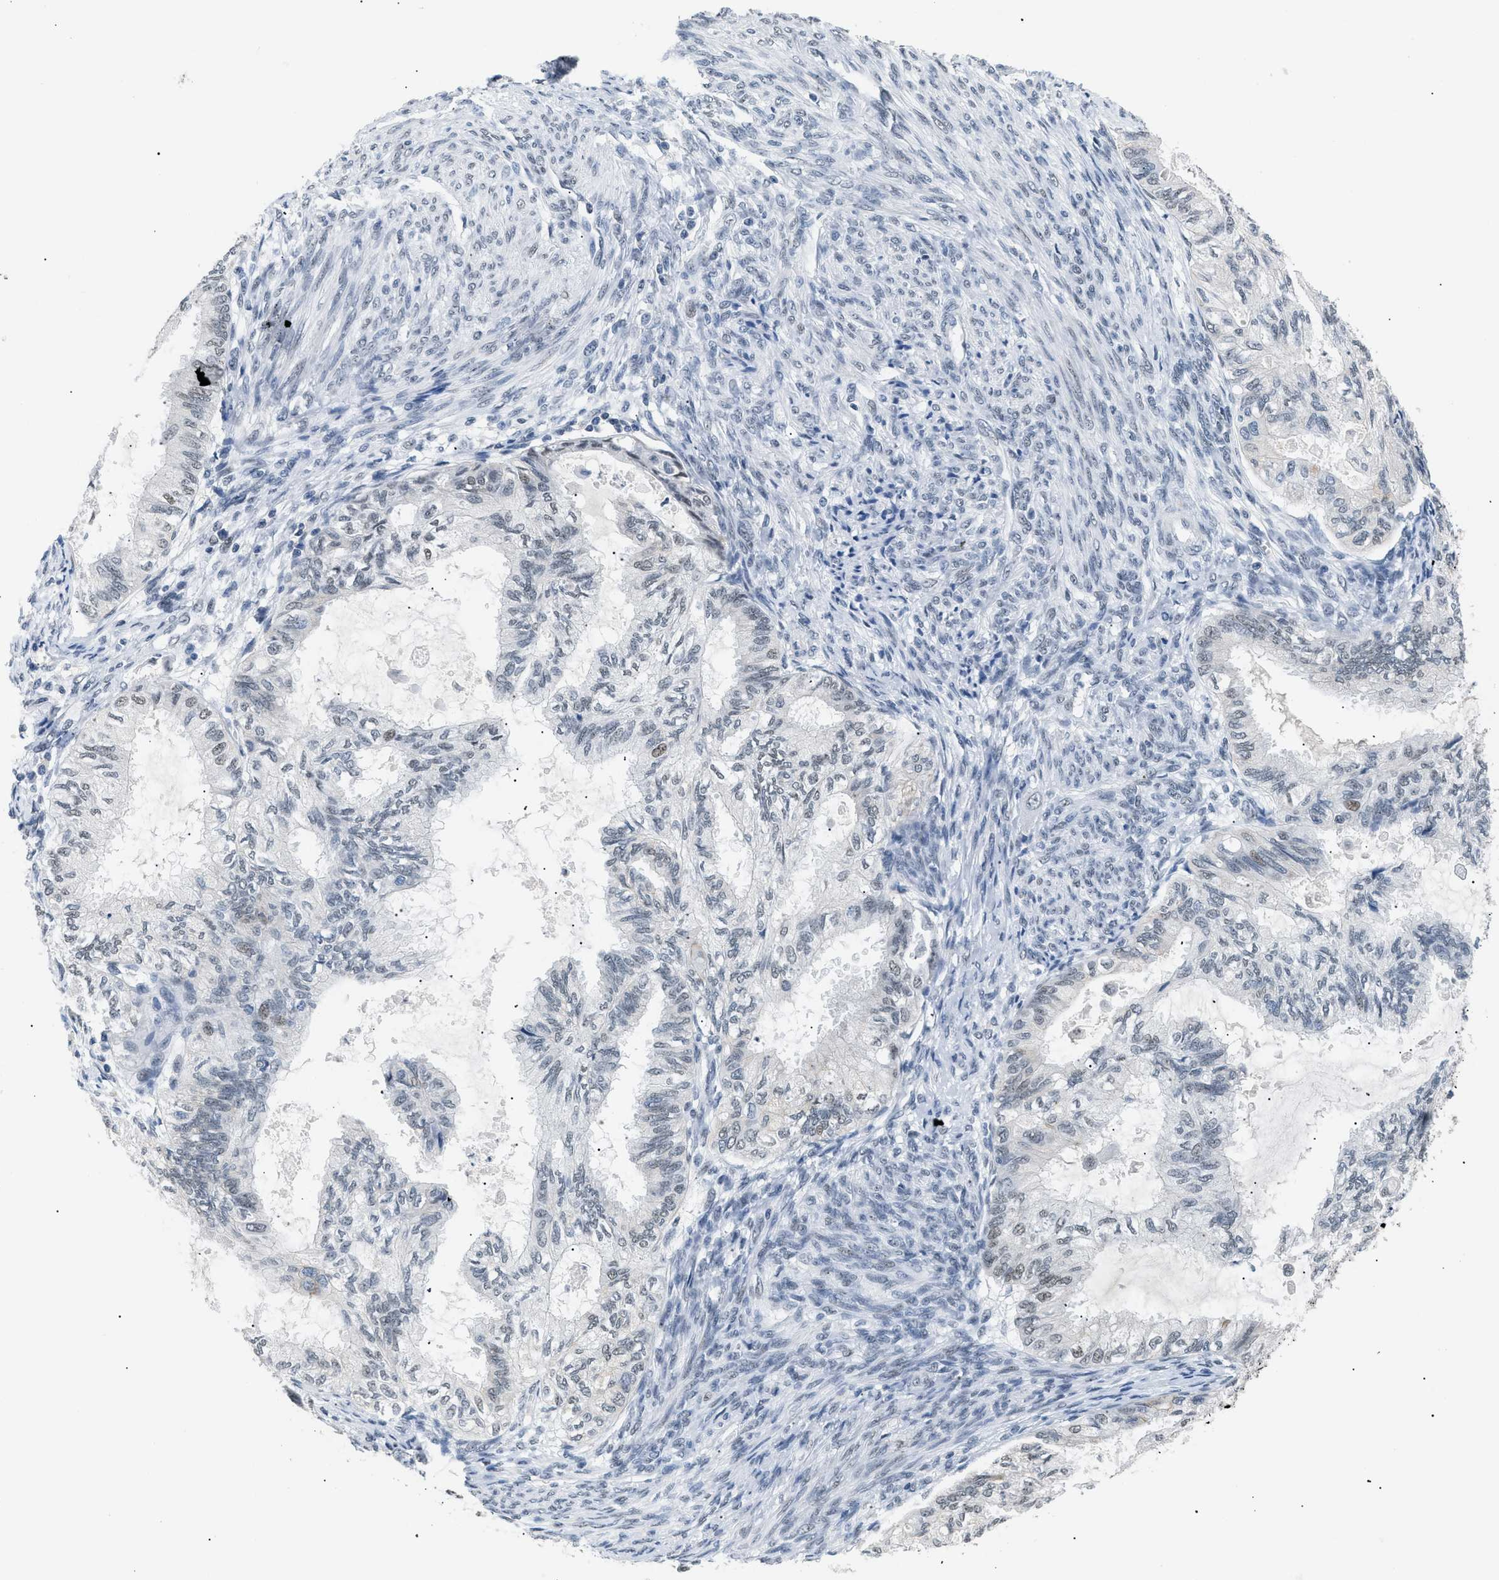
{"staining": {"intensity": "weak", "quantity": "<25%", "location": "nuclear"}, "tissue": "cervical cancer", "cell_type": "Tumor cells", "image_type": "cancer", "snomed": [{"axis": "morphology", "description": "Normal tissue, NOS"}, {"axis": "morphology", "description": "Adenocarcinoma, NOS"}, {"axis": "topography", "description": "Cervix"}, {"axis": "topography", "description": "Endometrium"}], "caption": "Tumor cells are negative for protein expression in human cervical adenocarcinoma.", "gene": "KCNC3", "patient": {"sex": "female", "age": 86}}